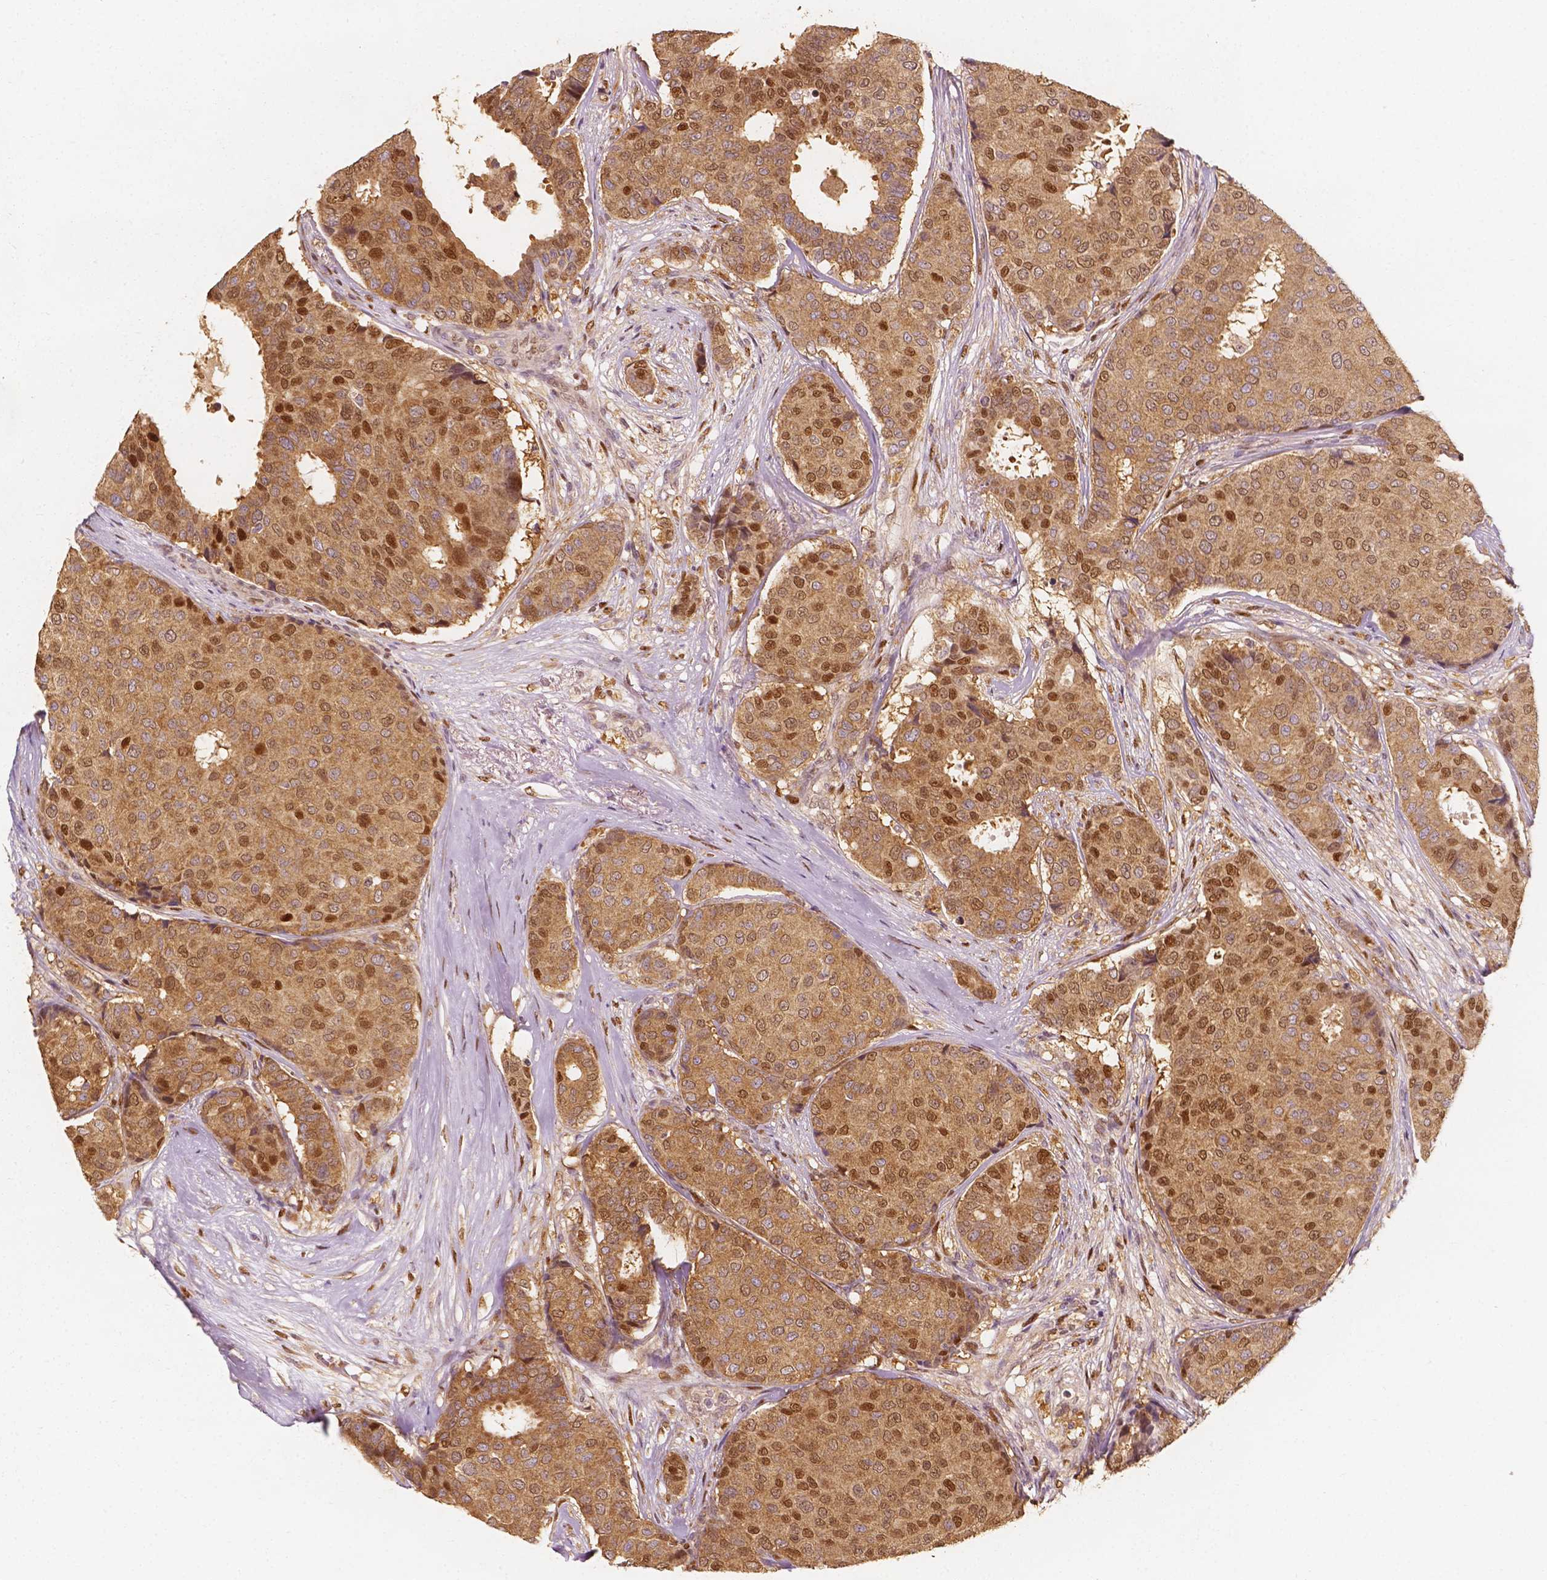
{"staining": {"intensity": "moderate", "quantity": ">75%", "location": "cytoplasmic/membranous,nuclear"}, "tissue": "breast cancer", "cell_type": "Tumor cells", "image_type": "cancer", "snomed": [{"axis": "morphology", "description": "Duct carcinoma"}, {"axis": "topography", "description": "Breast"}], "caption": "Immunohistochemical staining of human breast cancer (infiltrating ductal carcinoma) exhibits medium levels of moderate cytoplasmic/membranous and nuclear positivity in about >75% of tumor cells.", "gene": "TBC1D17", "patient": {"sex": "female", "age": 75}}